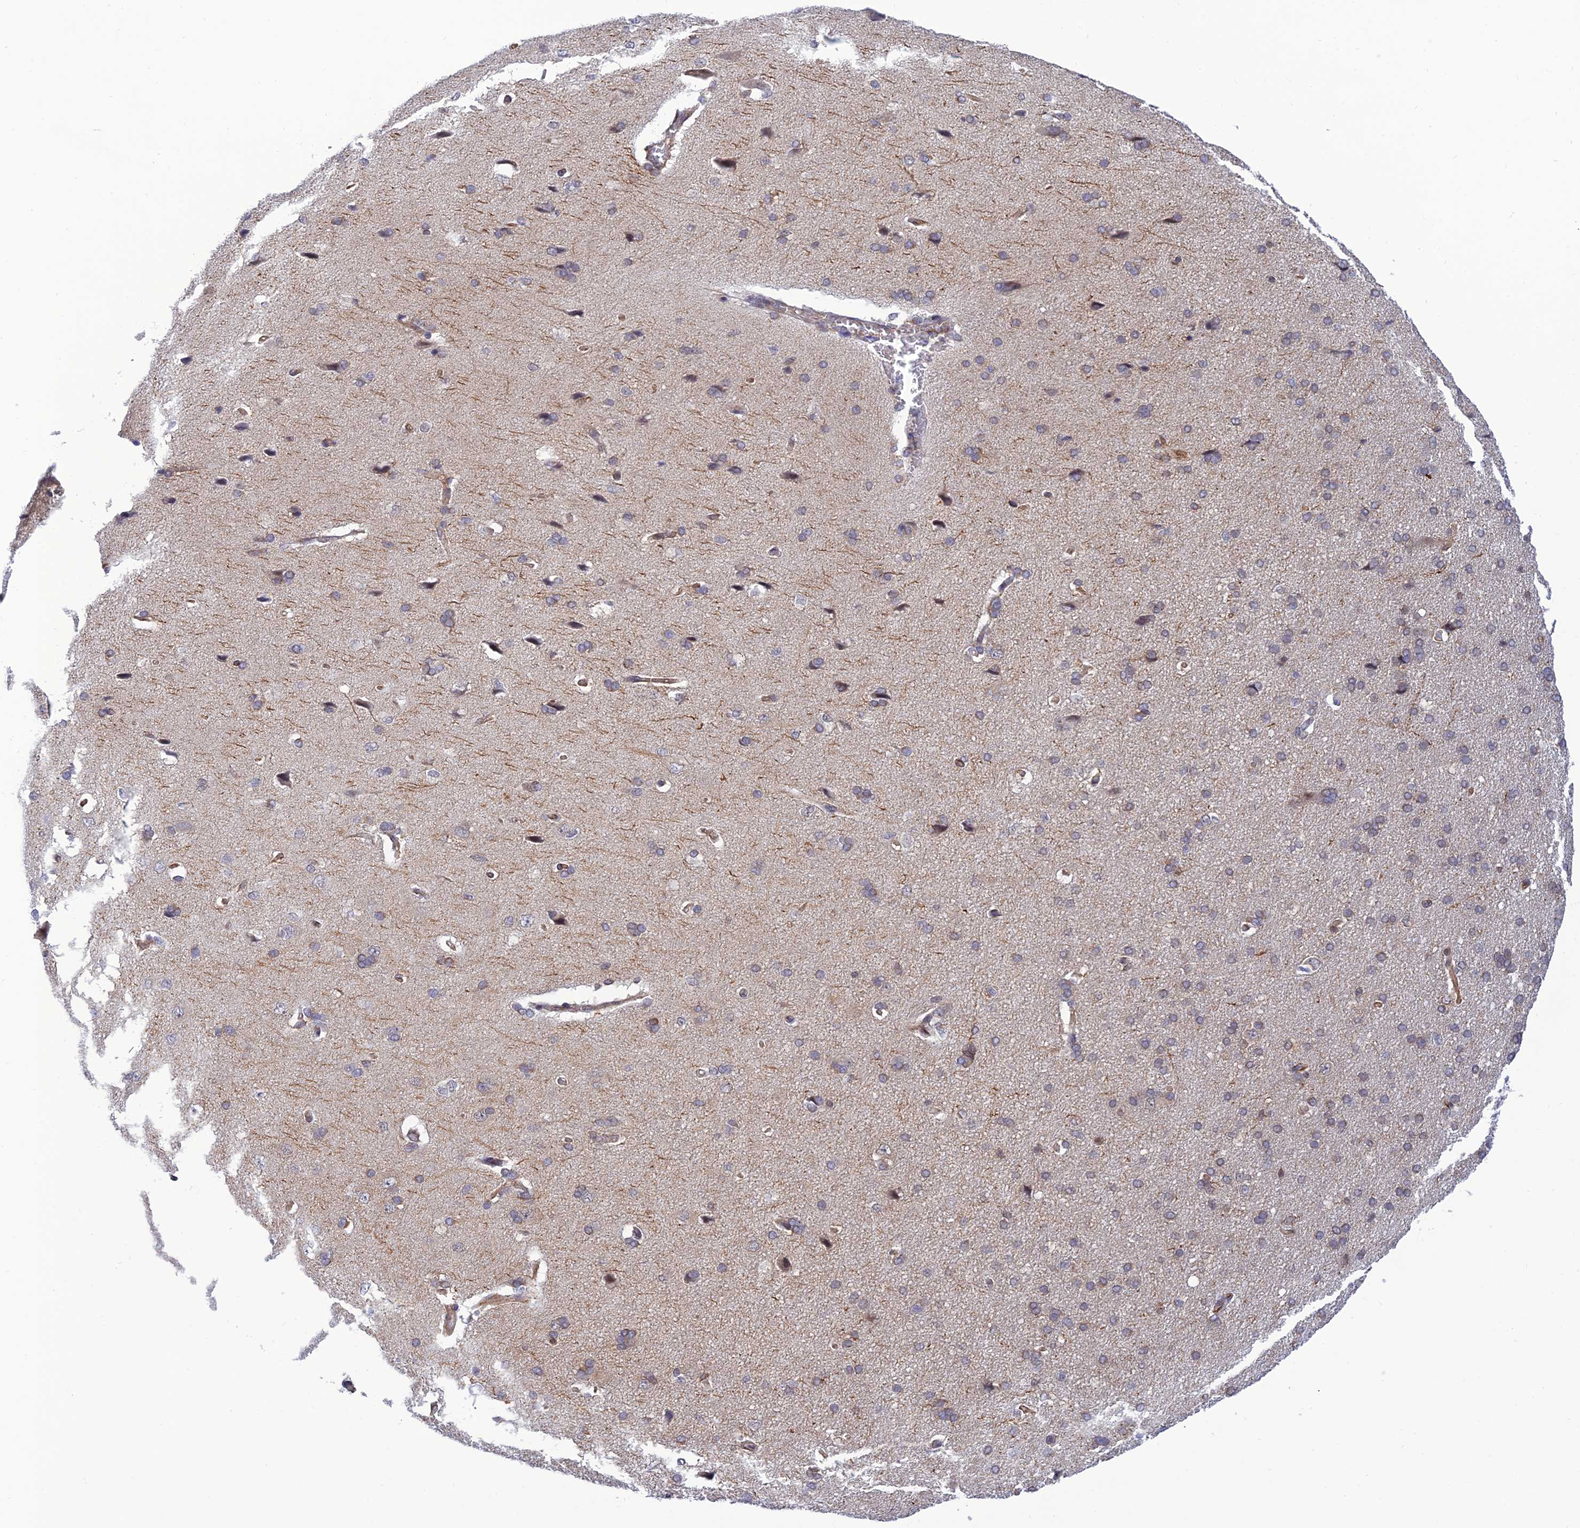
{"staining": {"intensity": "moderate", "quantity": ">75%", "location": "cytoplasmic/membranous"}, "tissue": "cerebral cortex", "cell_type": "Endothelial cells", "image_type": "normal", "snomed": [{"axis": "morphology", "description": "Normal tissue, NOS"}, {"axis": "topography", "description": "Cerebral cortex"}], "caption": "Immunohistochemistry (IHC) photomicrograph of unremarkable cerebral cortex stained for a protein (brown), which reveals medium levels of moderate cytoplasmic/membranous staining in about >75% of endothelial cells.", "gene": "PAGR1", "patient": {"sex": "male", "age": 62}}